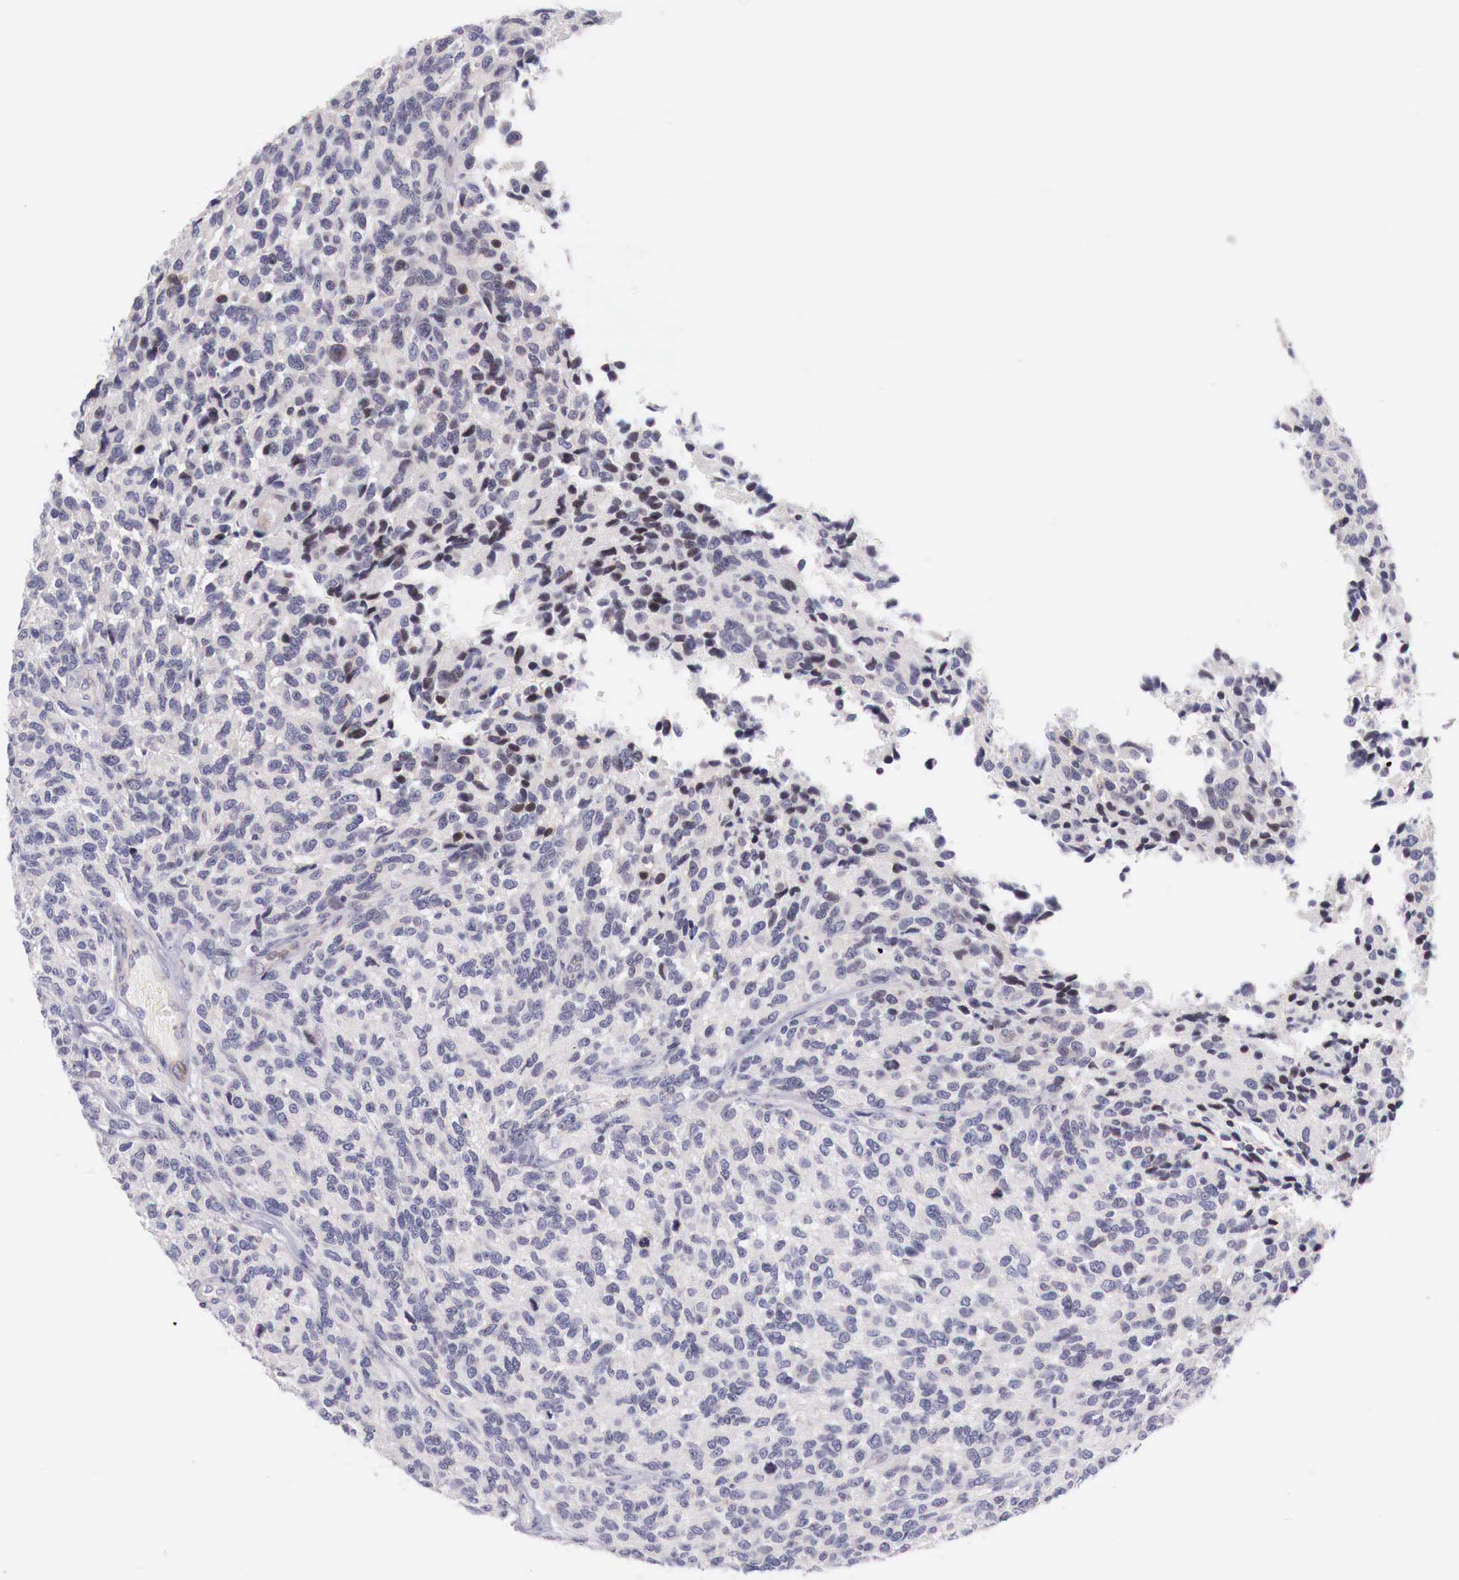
{"staining": {"intensity": "negative", "quantity": "none", "location": "none"}, "tissue": "glioma", "cell_type": "Tumor cells", "image_type": "cancer", "snomed": [{"axis": "morphology", "description": "Glioma, malignant, High grade"}, {"axis": "topography", "description": "Brain"}], "caption": "High magnification brightfield microscopy of malignant glioma (high-grade) stained with DAB (brown) and counterstained with hematoxylin (blue): tumor cells show no significant positivity.", "gene": "CLCN5", "patient": {"sex": "male", "age": 77}}